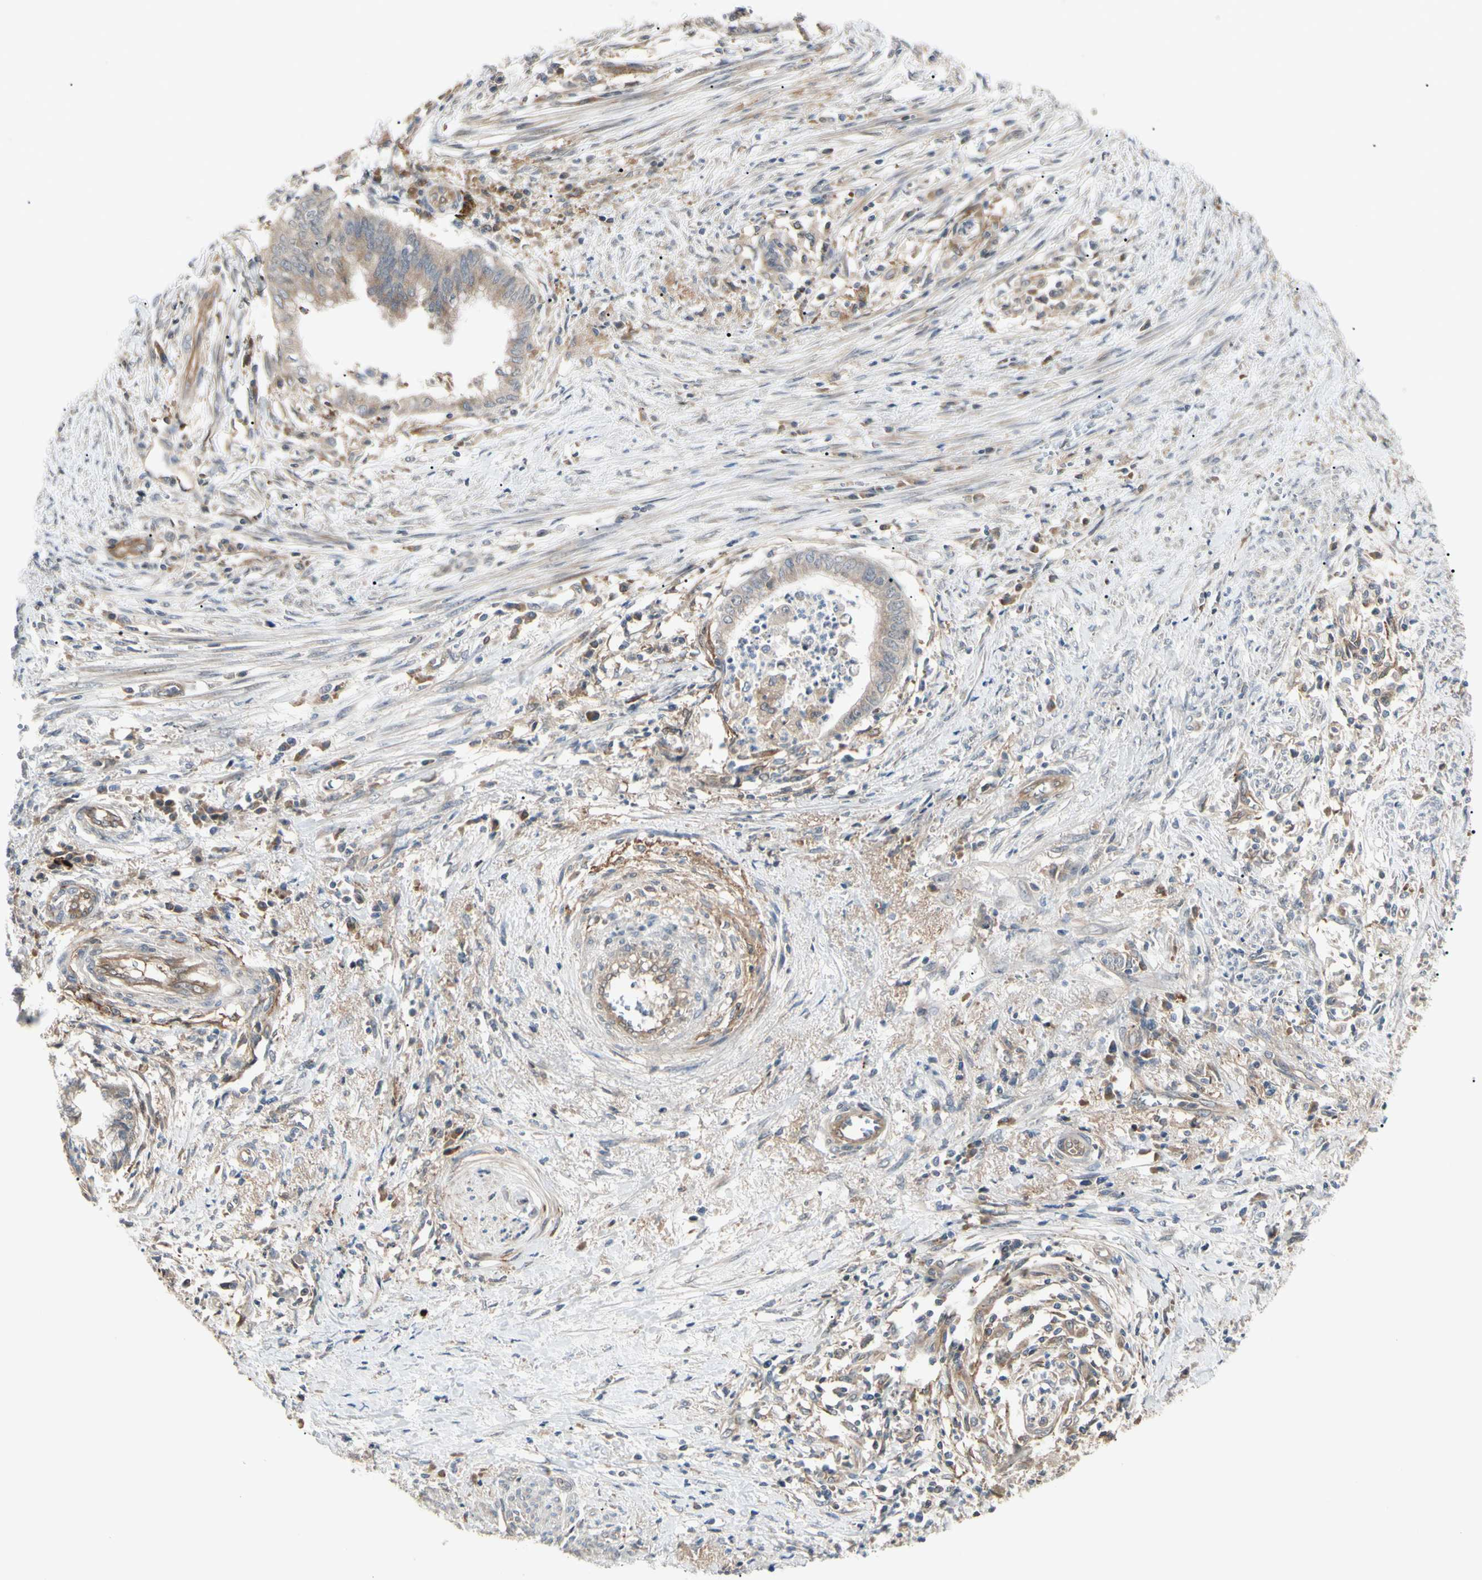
{"staining": {"intensity": "weak", "quantity": ">75%", "location": "cytoplasmic/membranous"}, "tissue": "endometrial cancer", "cell_type": "Tumor cells", "image_type": "cancer", "snomed": [{"axis": "morphology", "description": "Necrosis, NOS"}, {"axis": "morphology", "description": "Adenocarcinoma, NOS"}, {"axis": "topography", "description": "Endometrium"}], "caption": "Human endometrial adenocarcinoma stained for a protein (brown) displays weak cytoplasmic/membranous positive staining in about >75% of tumor cells.", "gene": "F2R", "patient": {"sex": "female", "age": 79}}